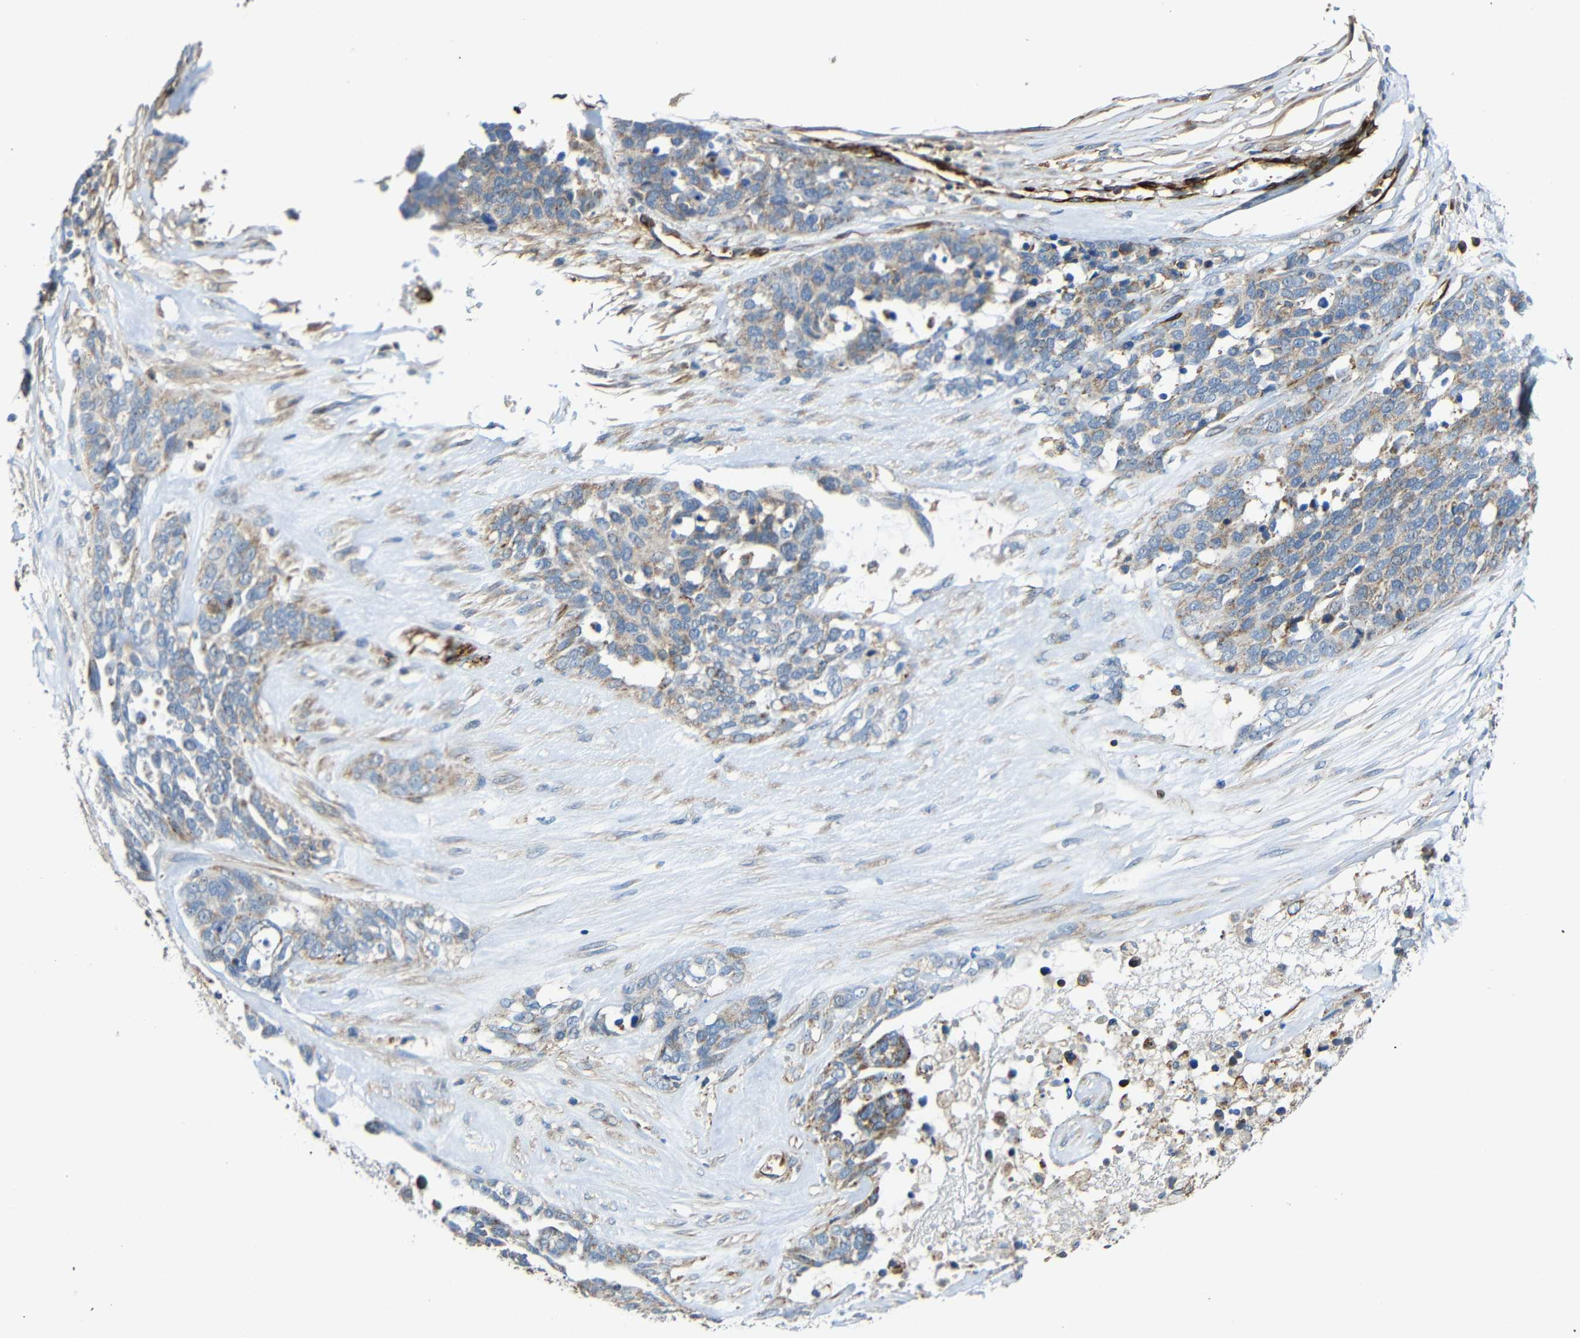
{"staining": {"intensity": "moderate", "quantity": "25%-75%", "location": "cytoplasmic/membranous"}, "tissue": "ovarian cancer", "cell_type": "Tumor cells", "image_type": "cancer", "snomed": [{"axis": "morphology", "description": "Cystadenocarcinoma, serous, NOS"}, {"axis": "topography", "description": "Ovary"}], "caption": "Immunohistochemical staining of human ovarian serous cystadenocarcinoma displays moderate cytoplasmic/membranous protein positivity in about 25%-75% of tumor cells.", "gene": "IGSF10", "patient": {"sex": "female", "age": 44}}